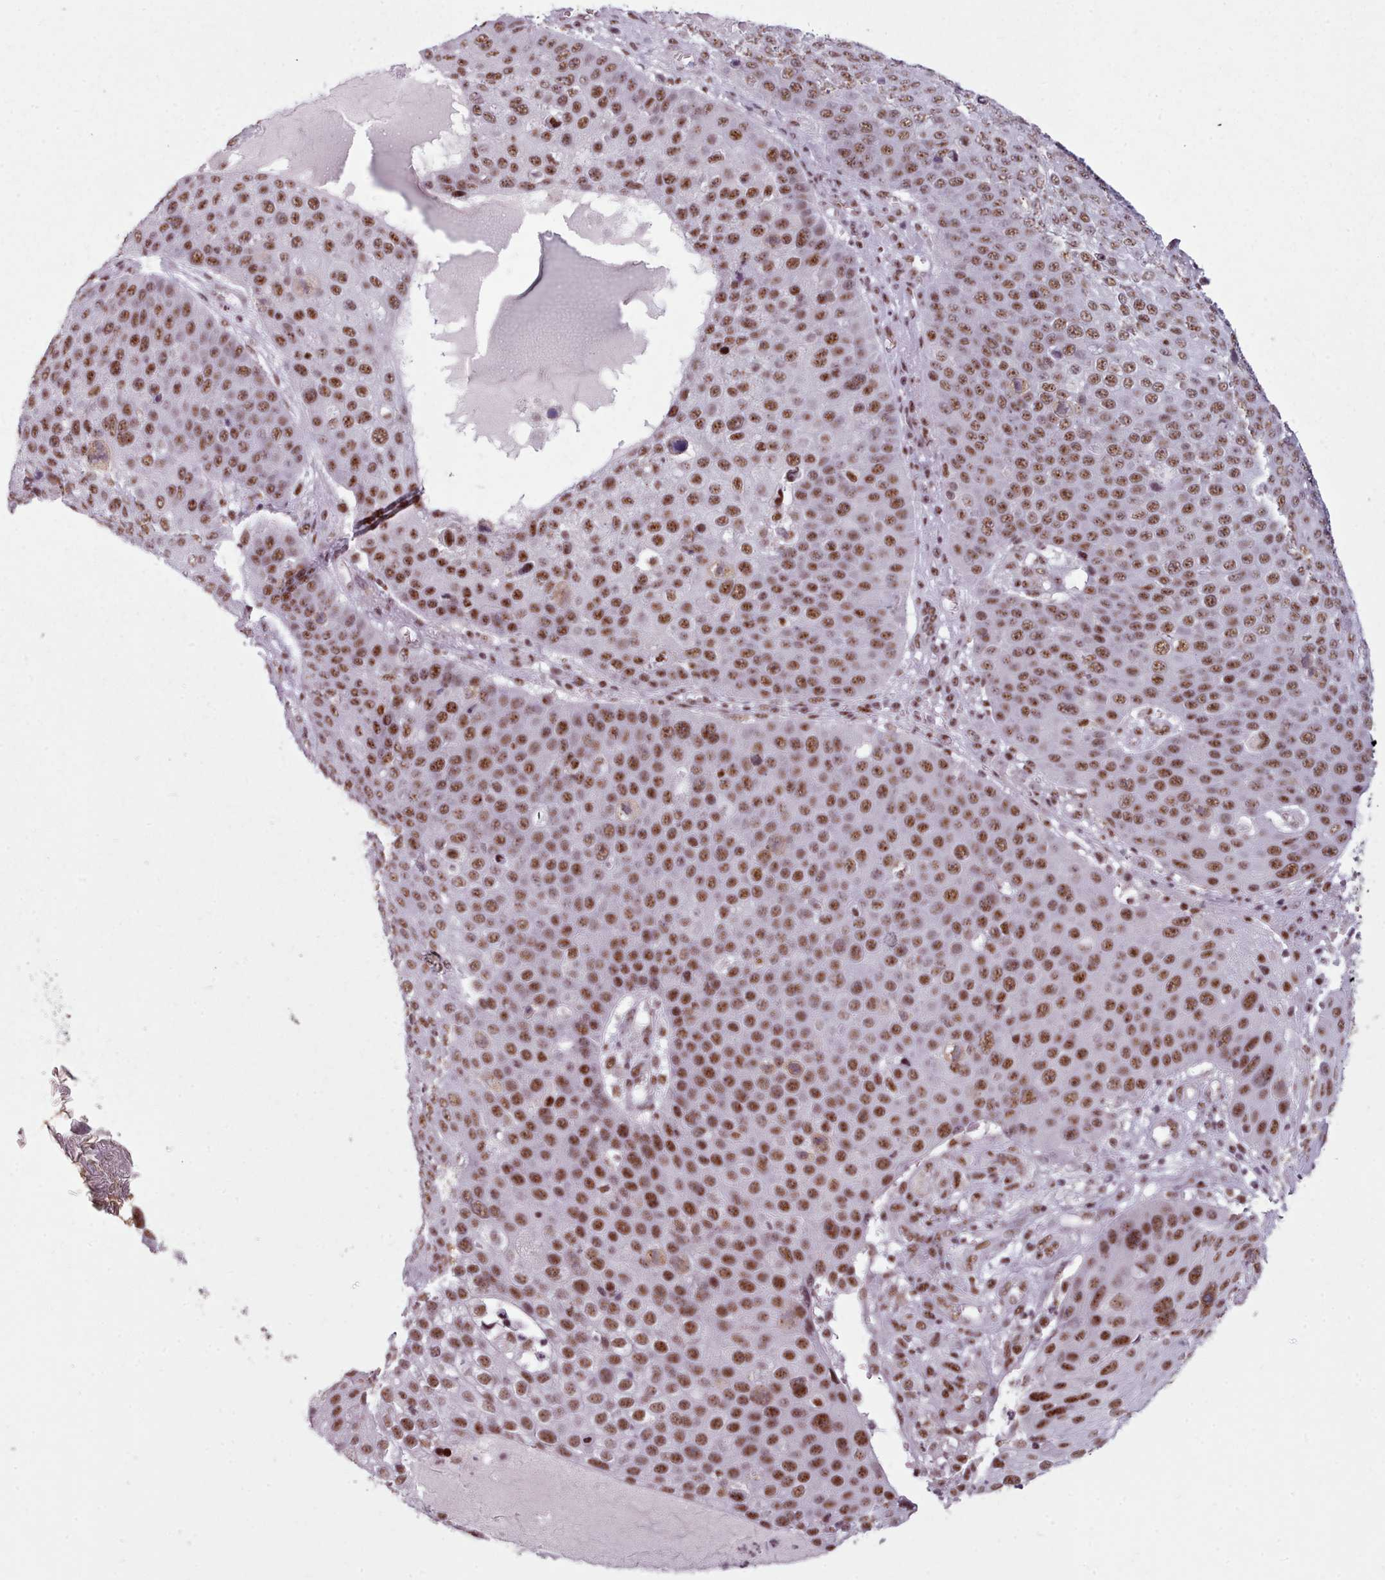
{"staining": {"intensity": "moderate", "quantity": ">75%", "location": "nuclear"}, "tissue": "skin cancer", "cell_type": "Tumor cells", "image_type": "cancer", "snomed": [{"axis": "morphology", "description": "Squamous cell carcinoma, NOS"}, {"axis": "topography", "description": "Skin"}], "caption": "Protein expression analysis of human skin squamous cell carcinoma reveals moderate nuclear staining in approximately >75% of tumor cells. (DAB (3,3'-diaminobenzidine) IHC with brightfield microscopy, high magnification).", "gene": "SRRM1", "patient": {"sex": "male", "age": 71}}